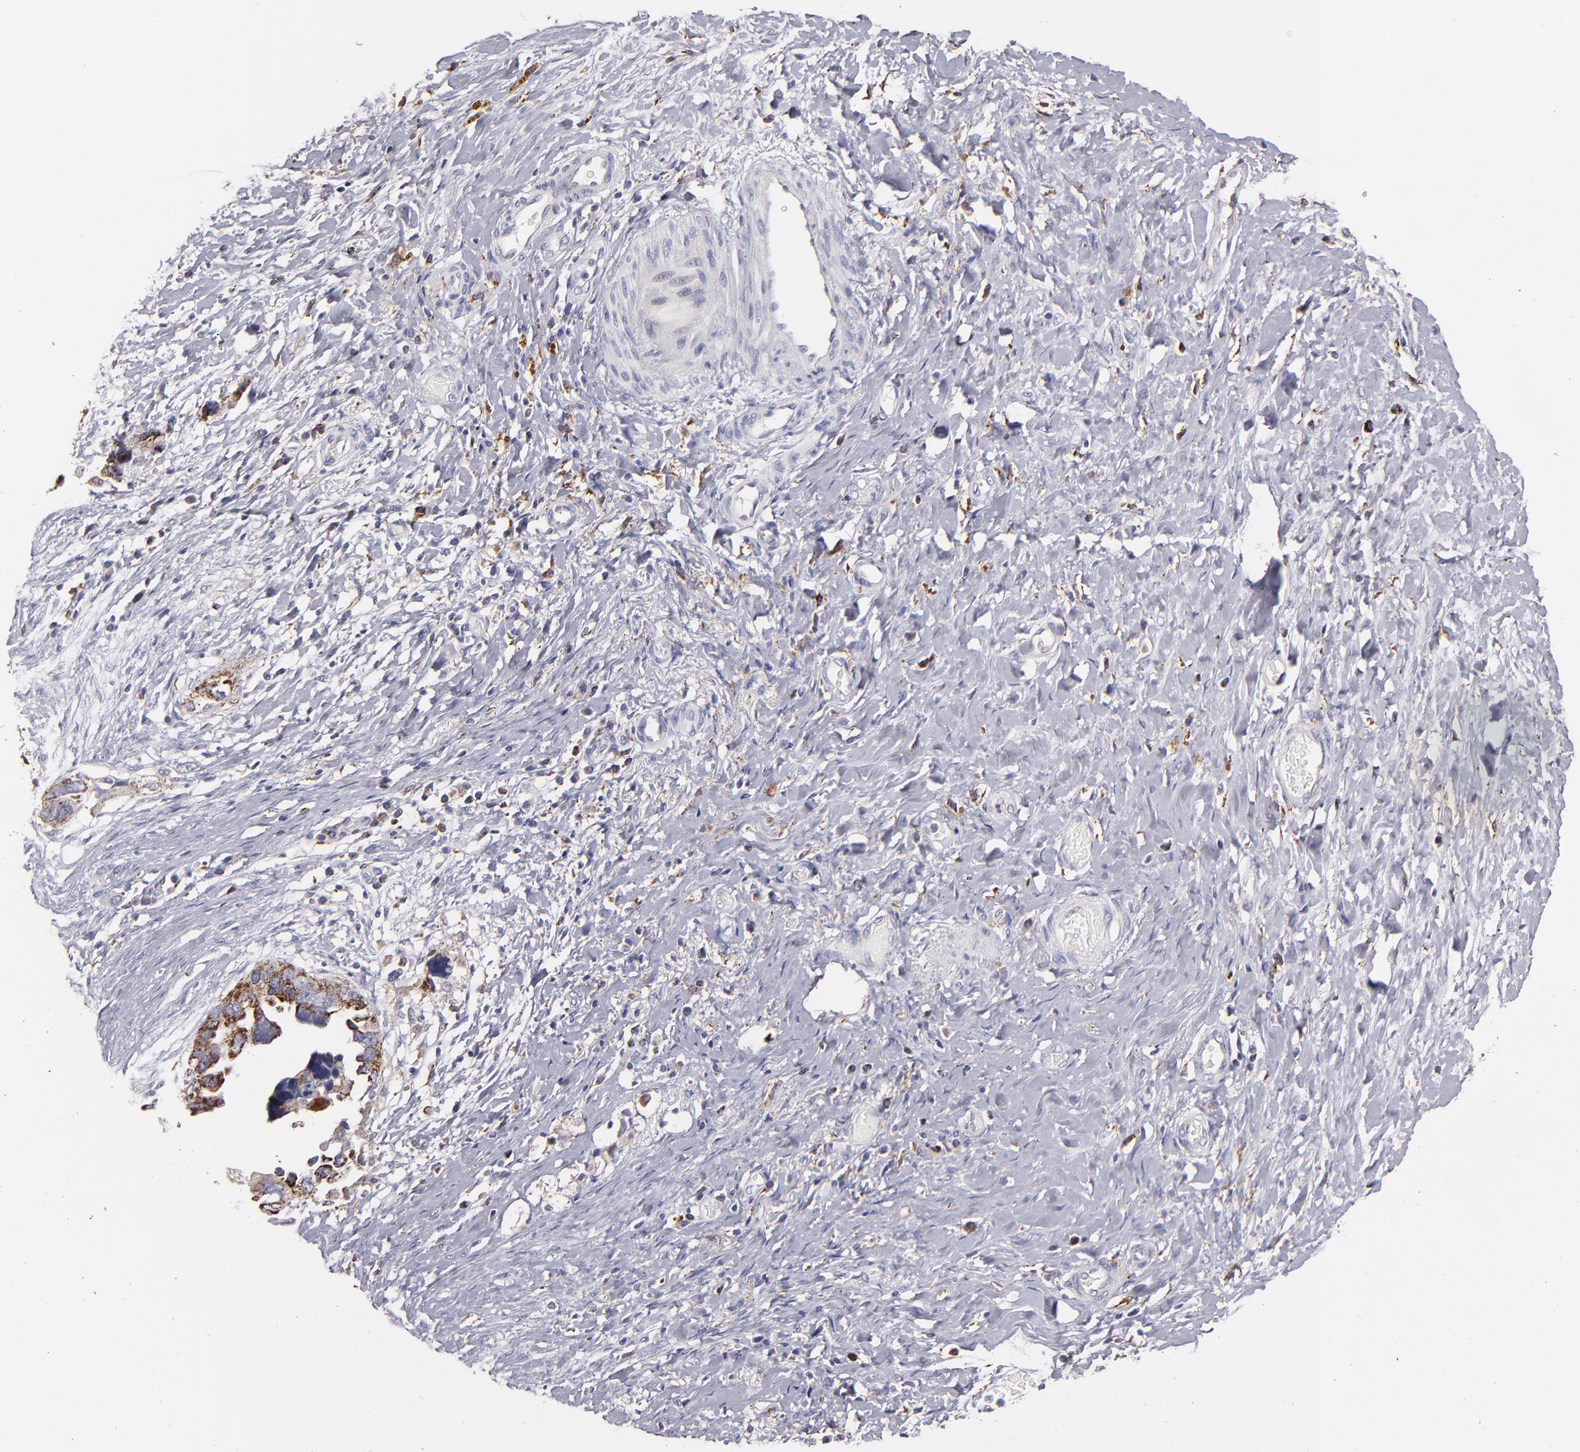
{"staining": {"intensity": "strong", "quantity": ">75%", "location": "cytoplasmic/membranous"}, "tissue": "ovarian cancer", "cell_type": "Tumor cells", "image_type": "cancer", "snomed": [{"axis": "morphology", "description": "Cystadenocarcinoma, serous, NOS"}, {"axis": "topography", "description": "Ovary"}], "caption": "Immunohistochemical staining of ovarian serous cystadenocarcinoma exhibits high levels of strong cytoplasmic/membranous protein positivity in about >75% of tumor cells.", "gene": "GLDC", "patient": {"sex": "female", "age": 63}}